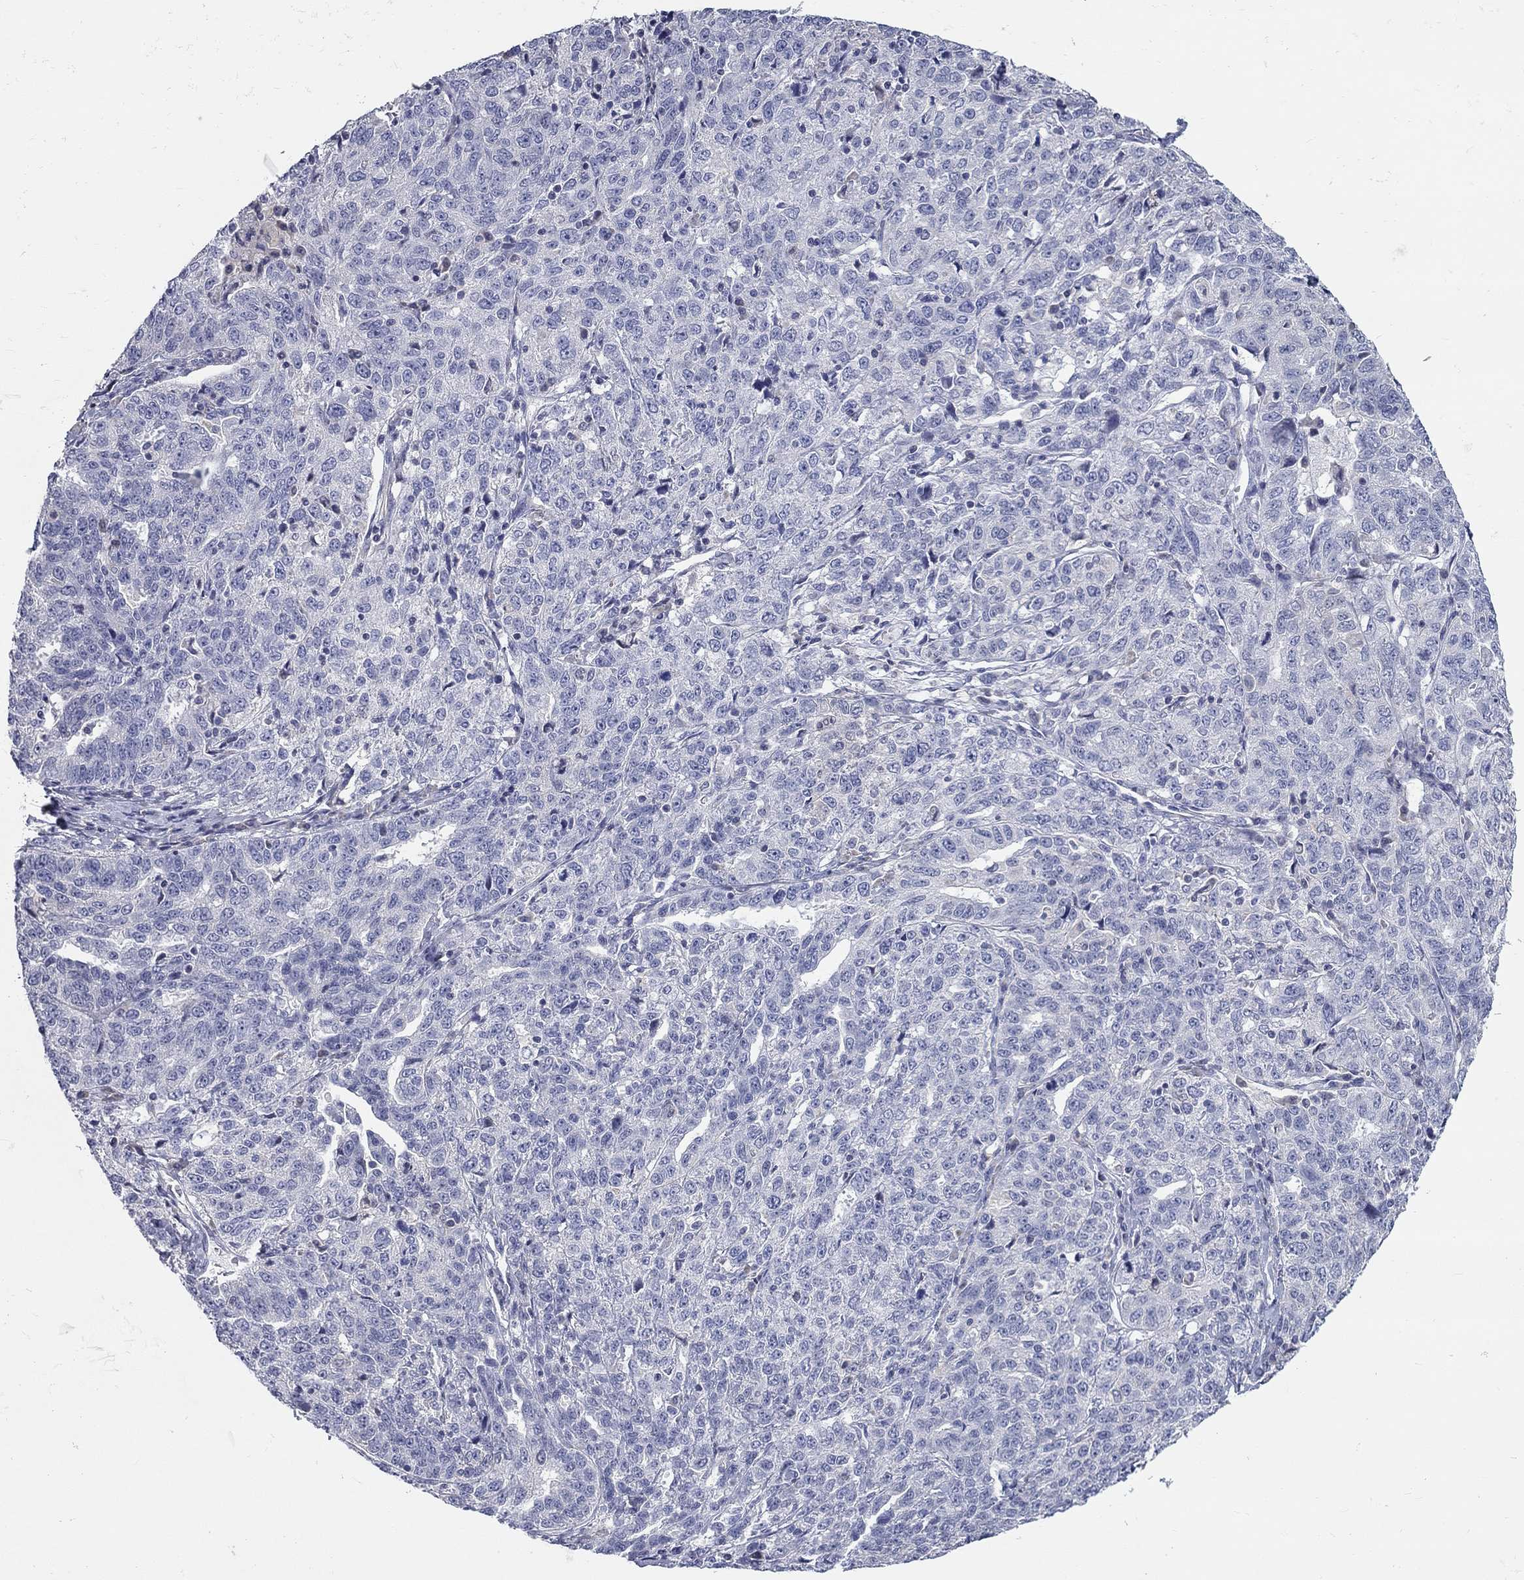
{"staining": {"intensity": "negative", "quantity": "none", "location": "none"}, "tissue": "ovarian cancer", "cell_type": "Tumor cells", "image_type": "cancer", "snomed": [{"axis": "morphology", "description": "Cystadenocarcinoma, serous, NOS"}, {"axis": "topography", "description": "Ovary"}], "caption": "The image exhibits no staining of tumor cells in ovarian cancer.", "gene": "PCDHGA10", "patient": {"sex": "female", "age": 71}}